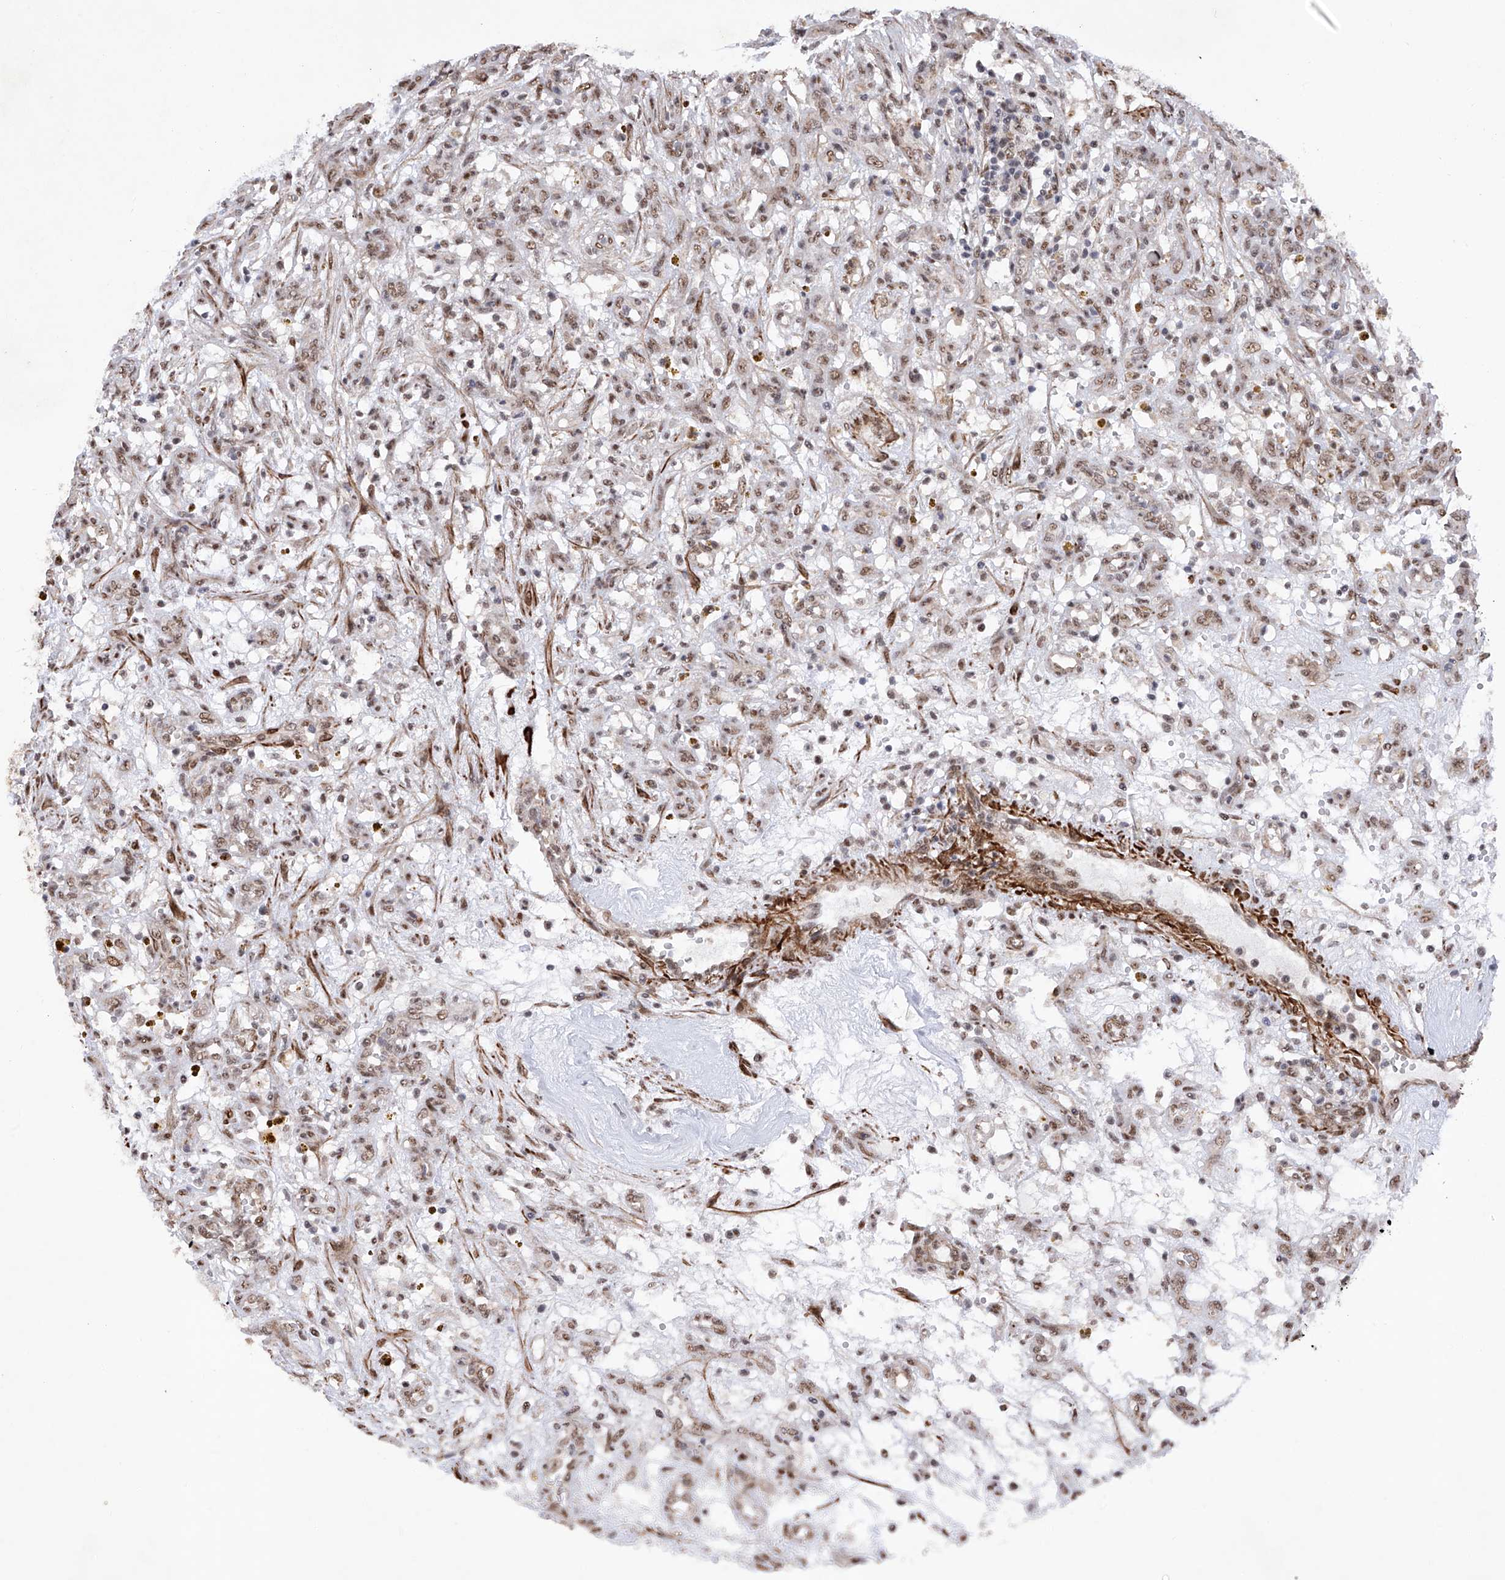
{"staining": {"intensity": "moderate", "quantity": ">75%", "location": "nuclear"}, "tissue": "renal cancer", "cell_type": "Tumor cells", "image_type": "cancer", "snomed": [{"axis": "morphology", "description": "Adenocarcinoma, NOS"}, {"axis": "topography", "description": "Kidney"}], "caption": "Human renal cancer (adenocarcinoma) stained with a protein marker exhibits moderate staining in tumor cells.", "gene": "NFATC4", "patient": {"sex": "female", "age": 57}}